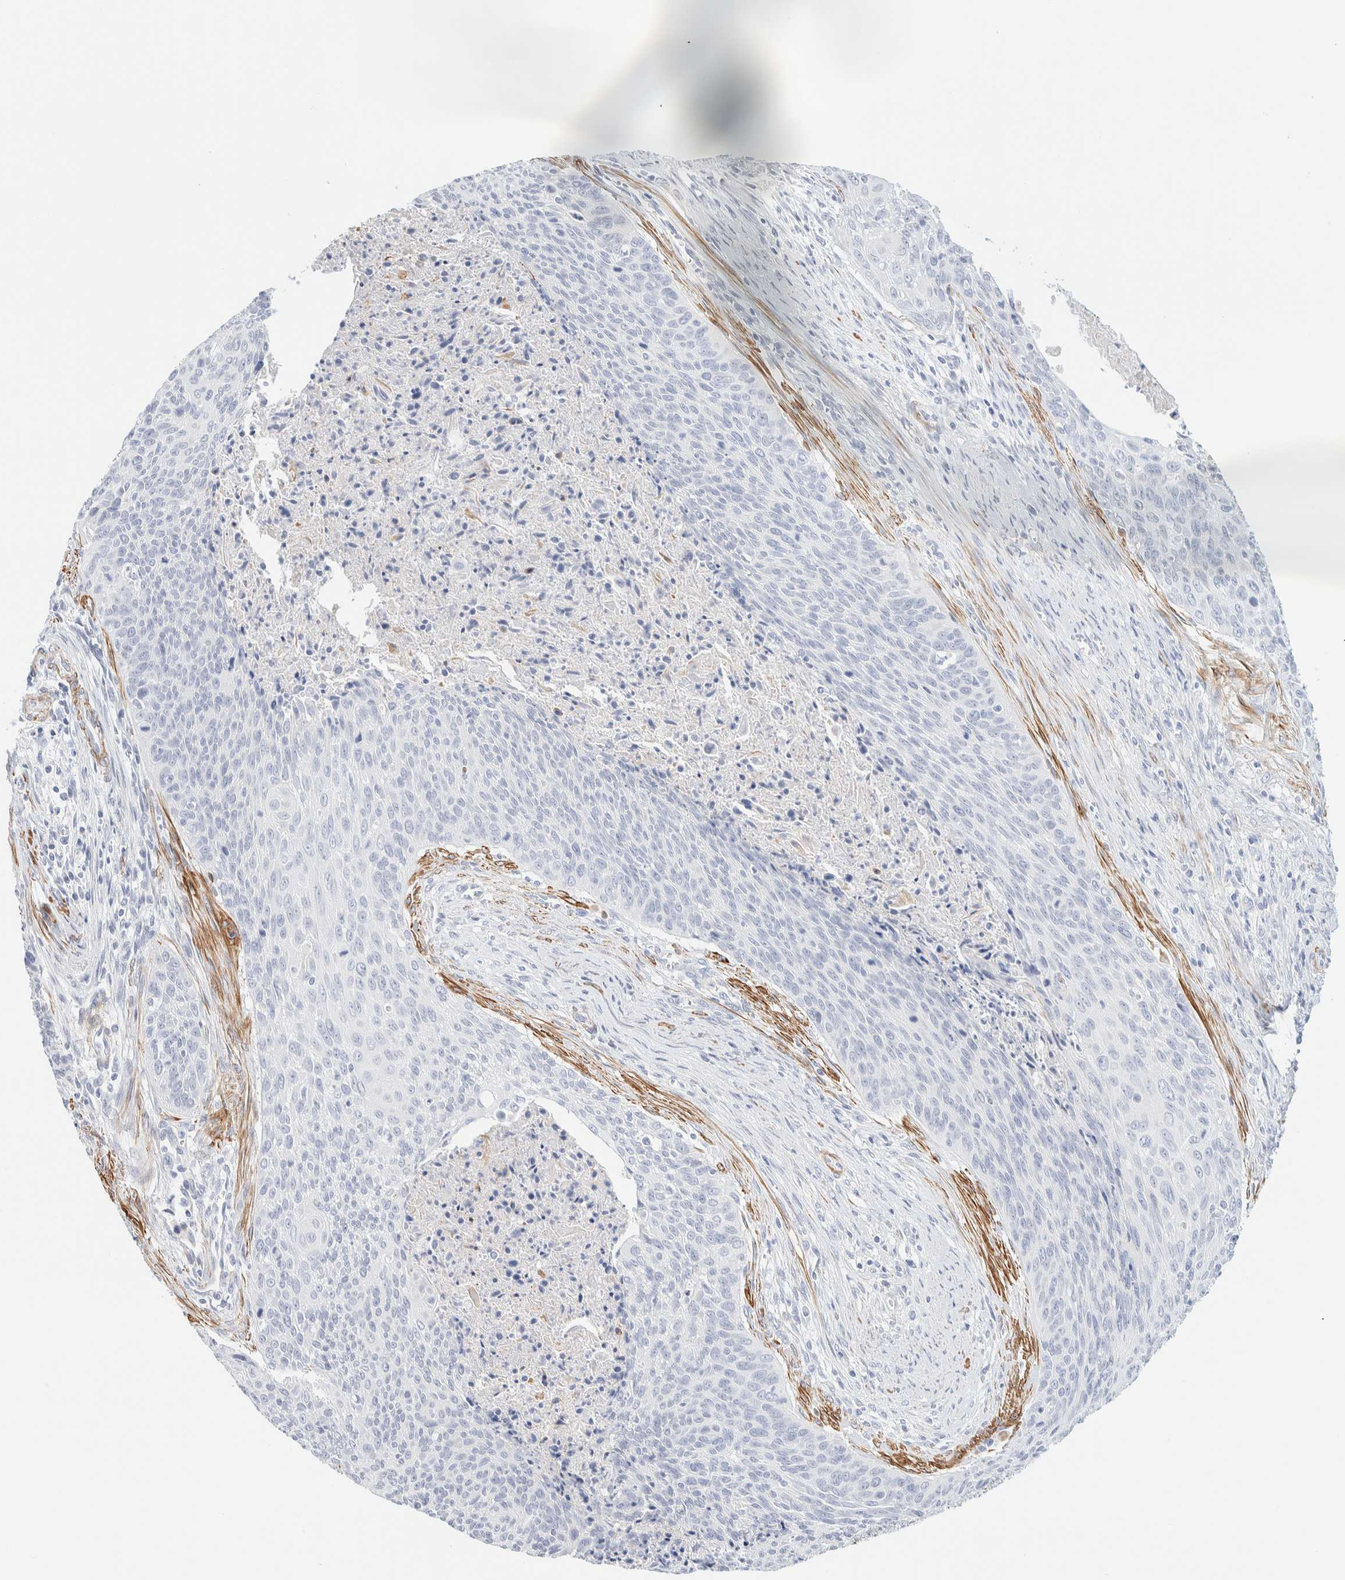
{"staining": {"intensity": "negative", "quantity": "none", "location": "none"}, "tissue": "cervical cancer", "cell_type": "Tumor cells", "image_type": "cancer", "snomed": [{"axis": "morphology", "description": "Squamous cell carcinoma, NOS"}, {"axis": "topography", "description": "Cervix"}], "caption": "Tumor cells are negative for brown protein staining in cervical cancer (squamous cell carcinoma).", "gene": "AFMID", "patient": {"sex": "female", "age": 55}}